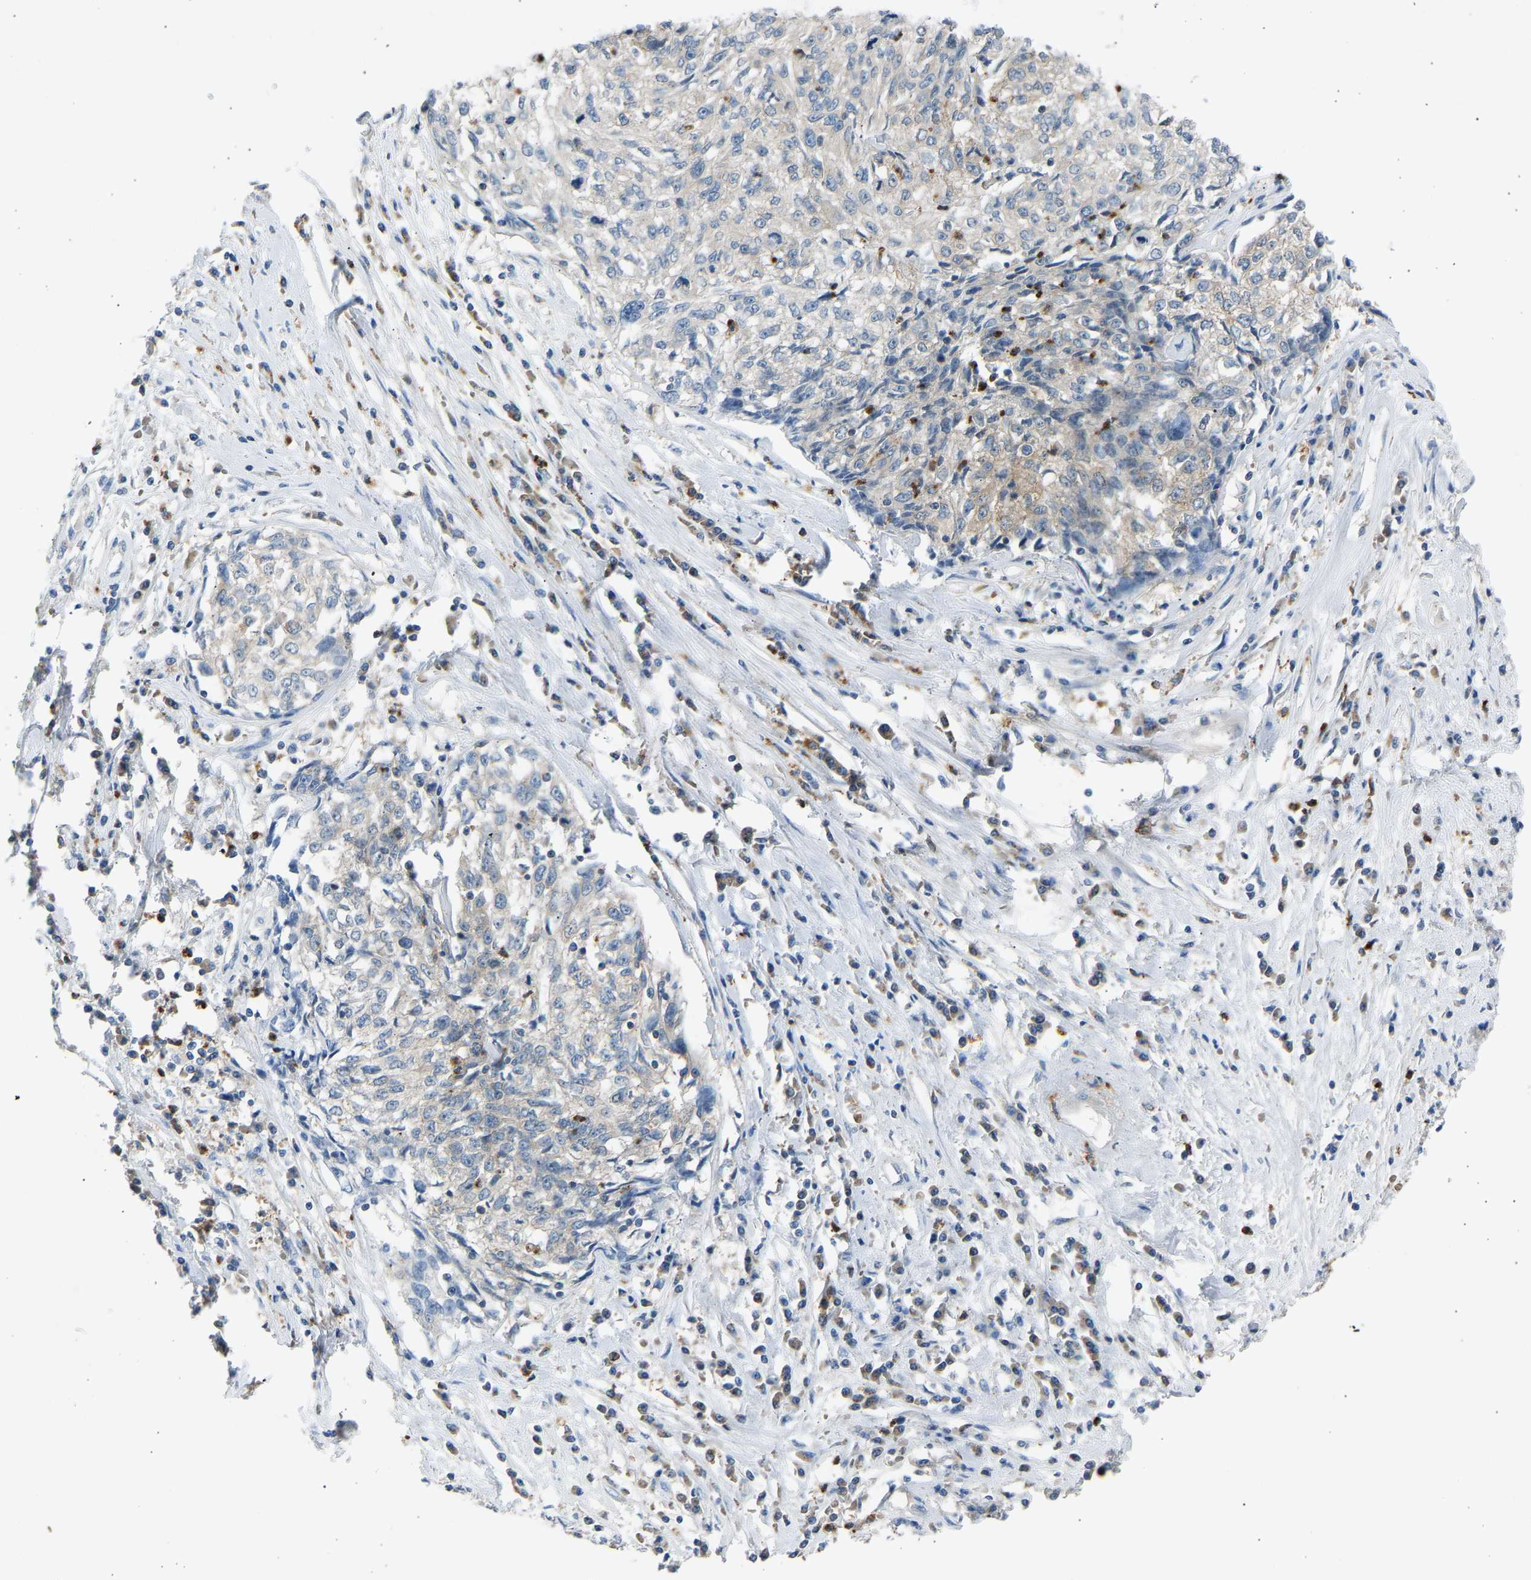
{"staining": {"intensity": "weak", "quantity": "<25%", "location": "cytoplasmic/membranous"}, "tissue": "cervical cancer", "cell_type": "Tumor cells", "image_type": "cancer", "snomed": [{"axis": "morphology", "description": "Squamous cell carcinoma, NOS"}, {"axis": "topography", "description": "Cervix"}], "caption": "There is no significant staining in tumor cells of squamous cell carcinoma (cervical). (DAB (3,3'-diaminobenzidine) immunohistochemistry (IHC), high magnification).", "gene": "TRIM50", "patient": {"sex": "female", "age": 57}}